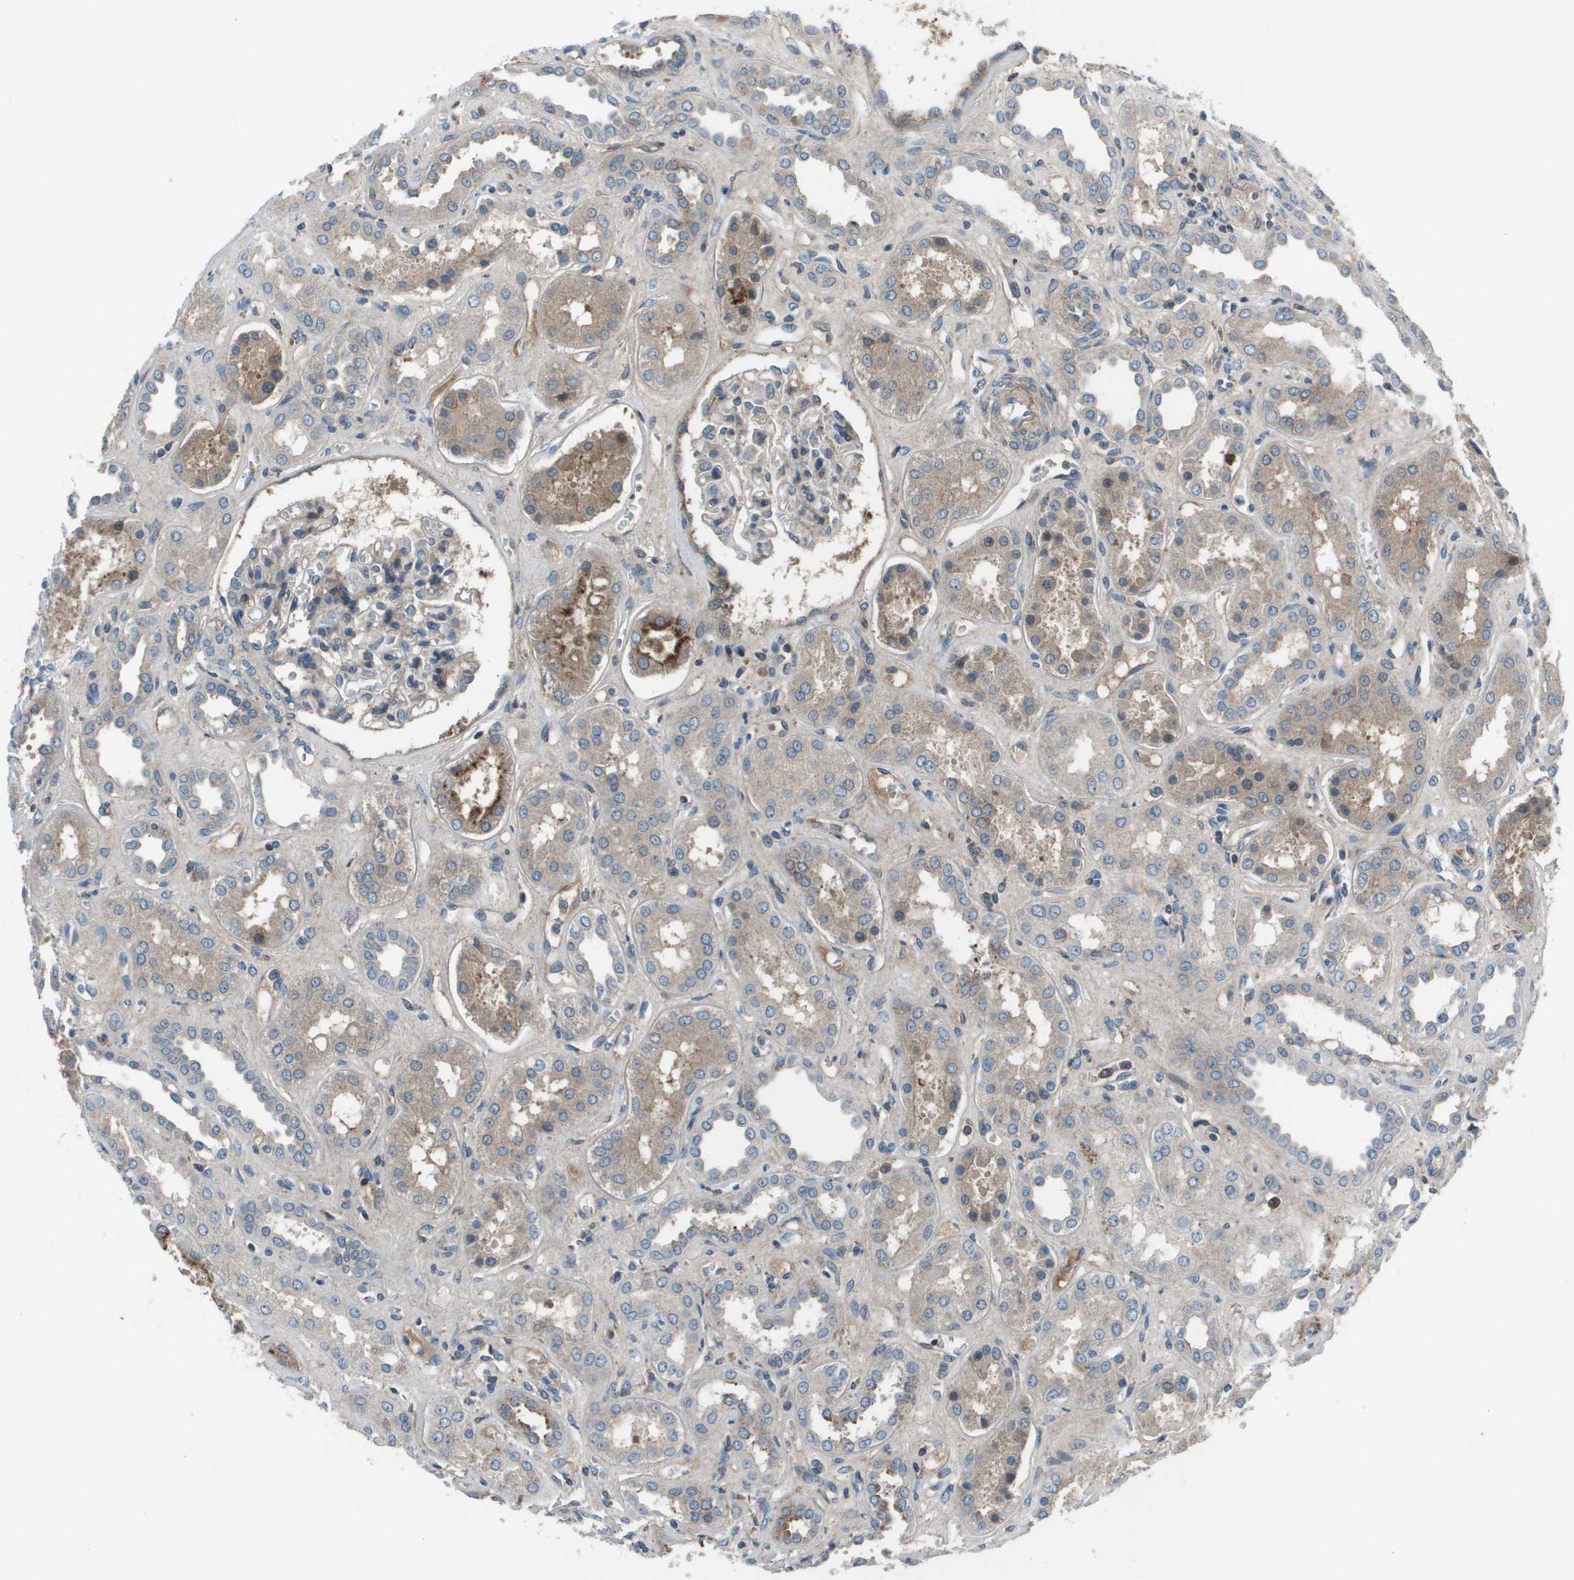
{"staining": {"intensity": "weak", "quantity": "<25%", "location": "cytoplasmic/membranous"}, "tissue": "kidney", "cell_type": "Cells in glomeruli", "image_type": "normal", "snomed": [{"axis": "morphology", "description": "Normal tissue, NOS"}, {"axis": "topography", "description": "Kidney"}], "caption": "The photomicrograph exhibits no significant positivity in cells in glomeruli of kidney. (Brightfield microscopy of DAB immunohistochemistry (IHC) at high magnification).", "gene": "PCOLCE", "patient": {"sex": "male", "age": 59}}